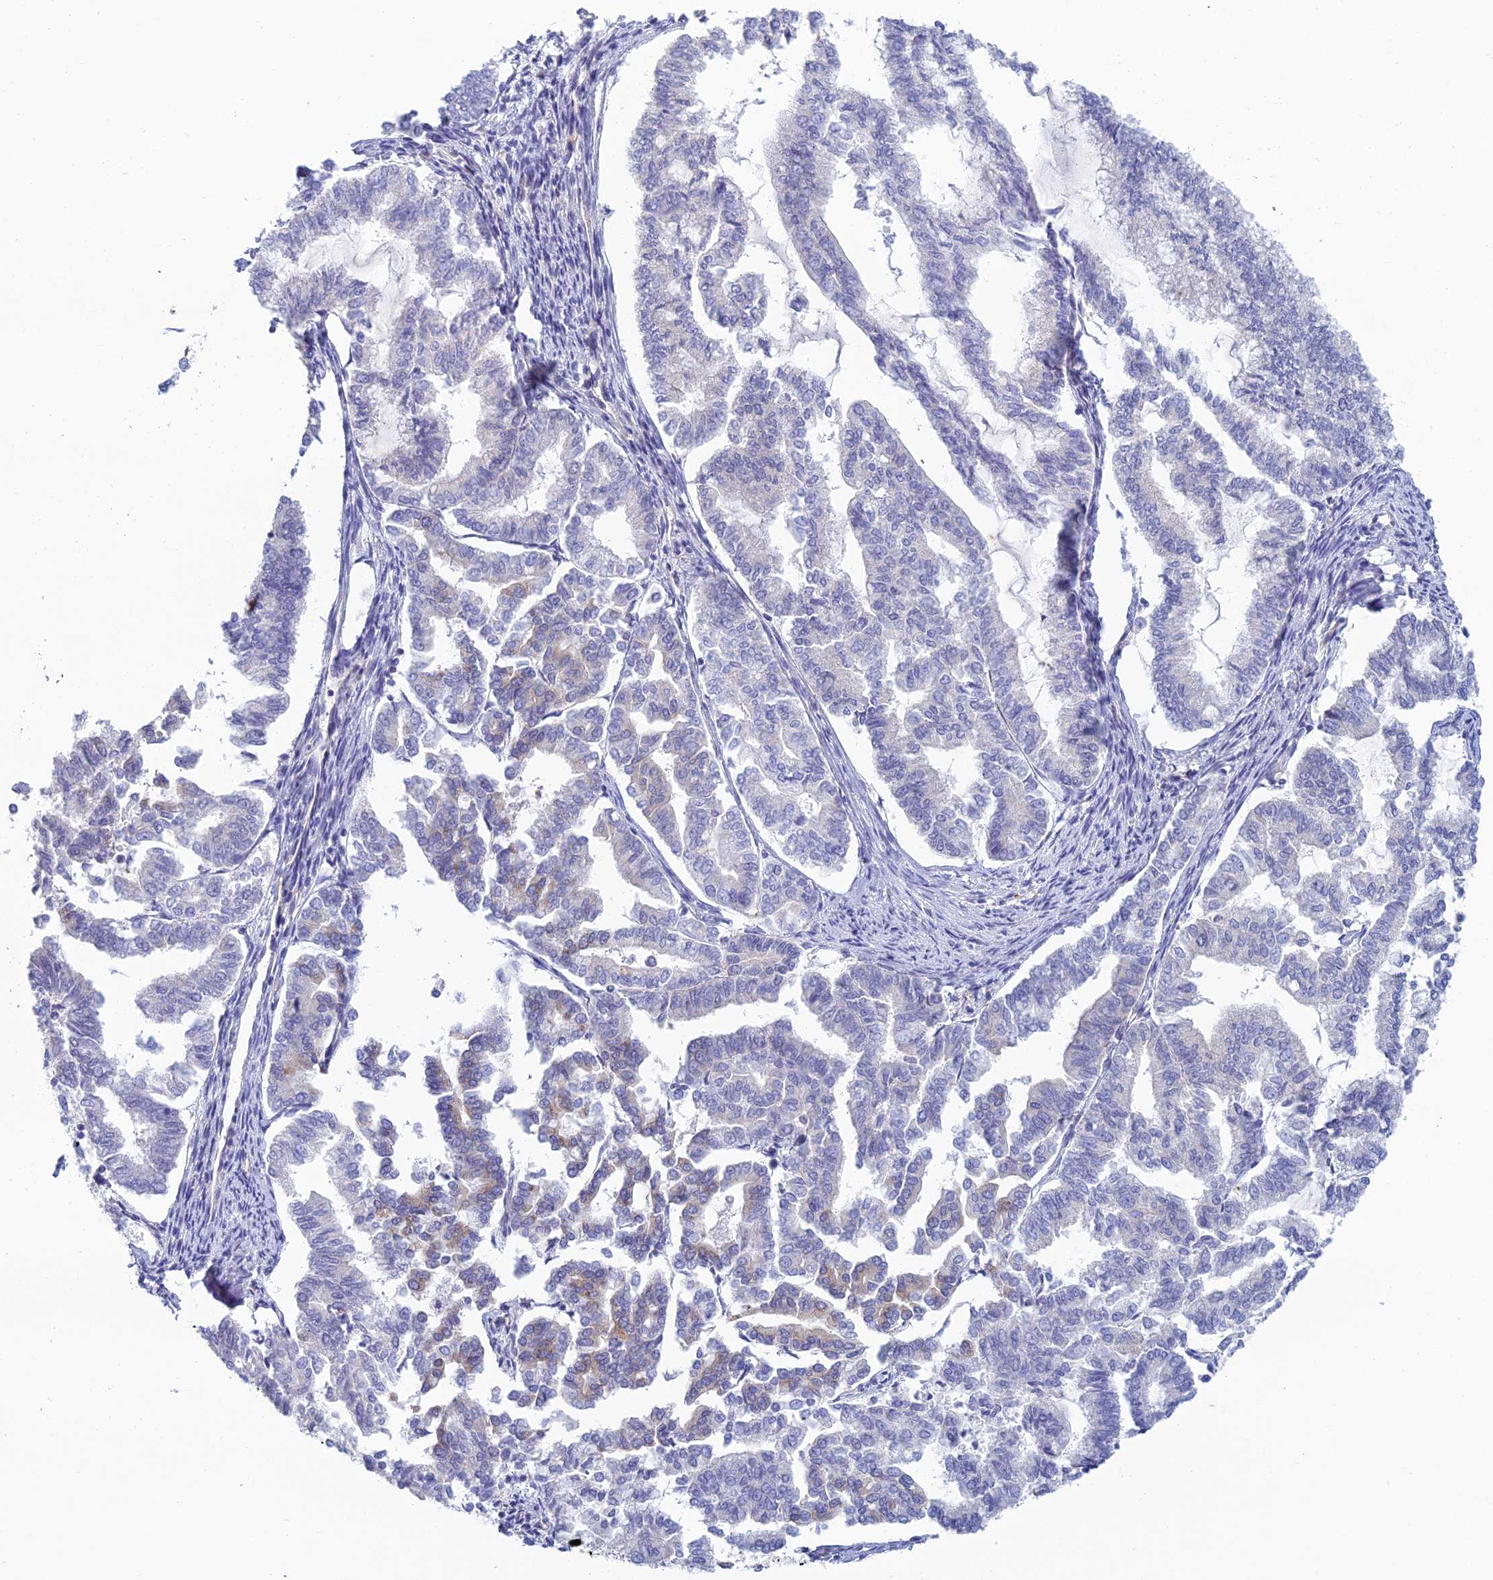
{"staining": {"intensity": "negative", "quantity": "none", "location": "none"}, "tissue": "endometrial cancer", "cell_type": "Tumor cells", "image_type": "cancer", "snomed": [{"axis": "morphology", "description": "Adenocarcinoma, NOS"}, {"axis": "topography", "description": "Endometrium"}], "caption": "DAB immunohistochemical staining of human endometrial adenocarcinoma demonstrates no significant staining in tumor cells.", "gene": "ZNF564", "patient": {"sex": "female", "age": 79}}